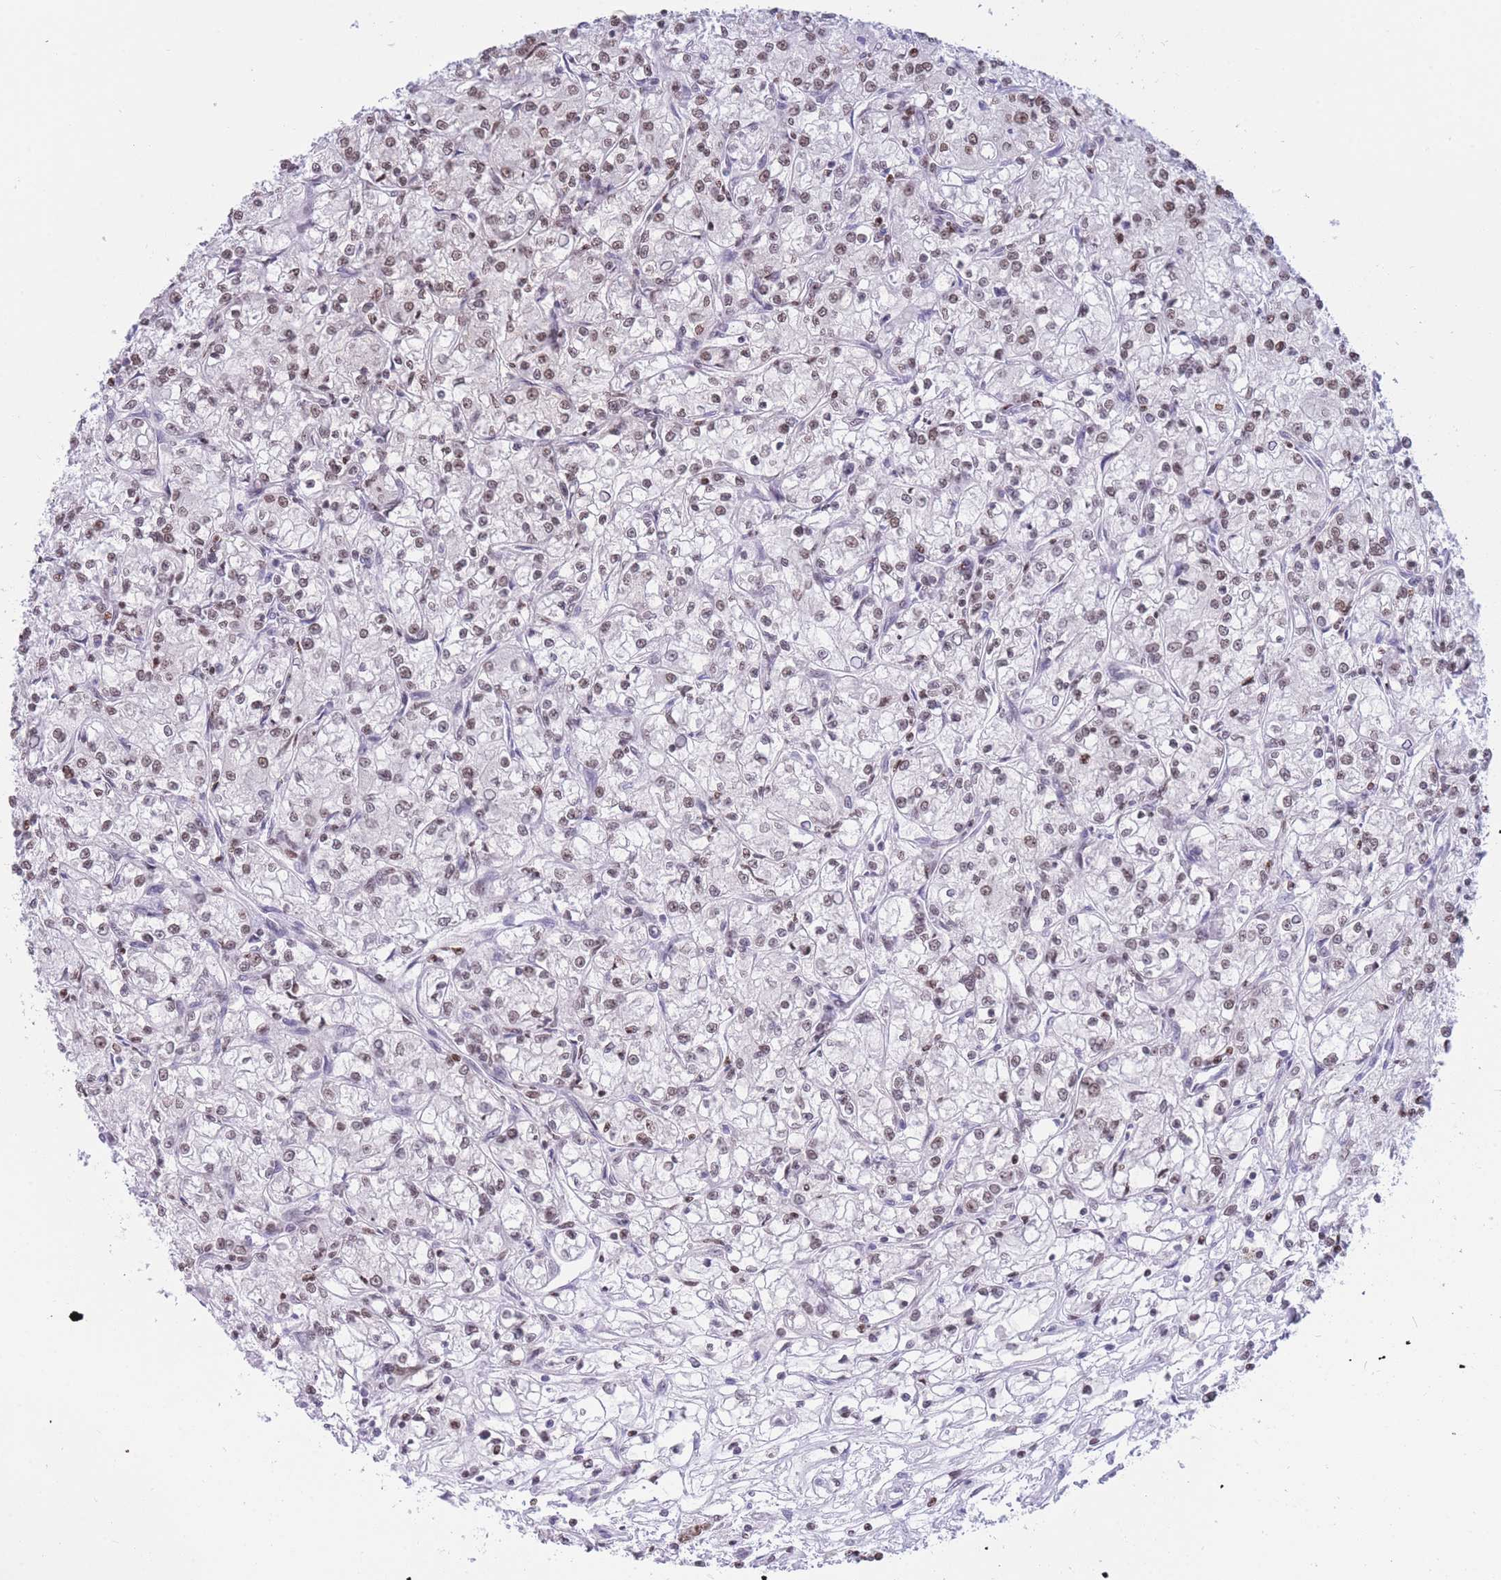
{"staining": {"intensity": "weak", "quantity": ">75%", "location": "nuclear"}, "tissue": "renal cancer", "cell_type": "Tumor cells", "image_type": "cancer", "snomed": [{"axis": "morphology", "description": "Adenocarcinoma, NOS"}, {"axis": "topography", "description": "Kidney"}], "caption": "A micrograph of human renal adenocarcinoma stained for a protein displays weak nuclear brown staining in tumor cells.", "gene": "HMGN1", "patient": {"sex": "female", "age": 59}}